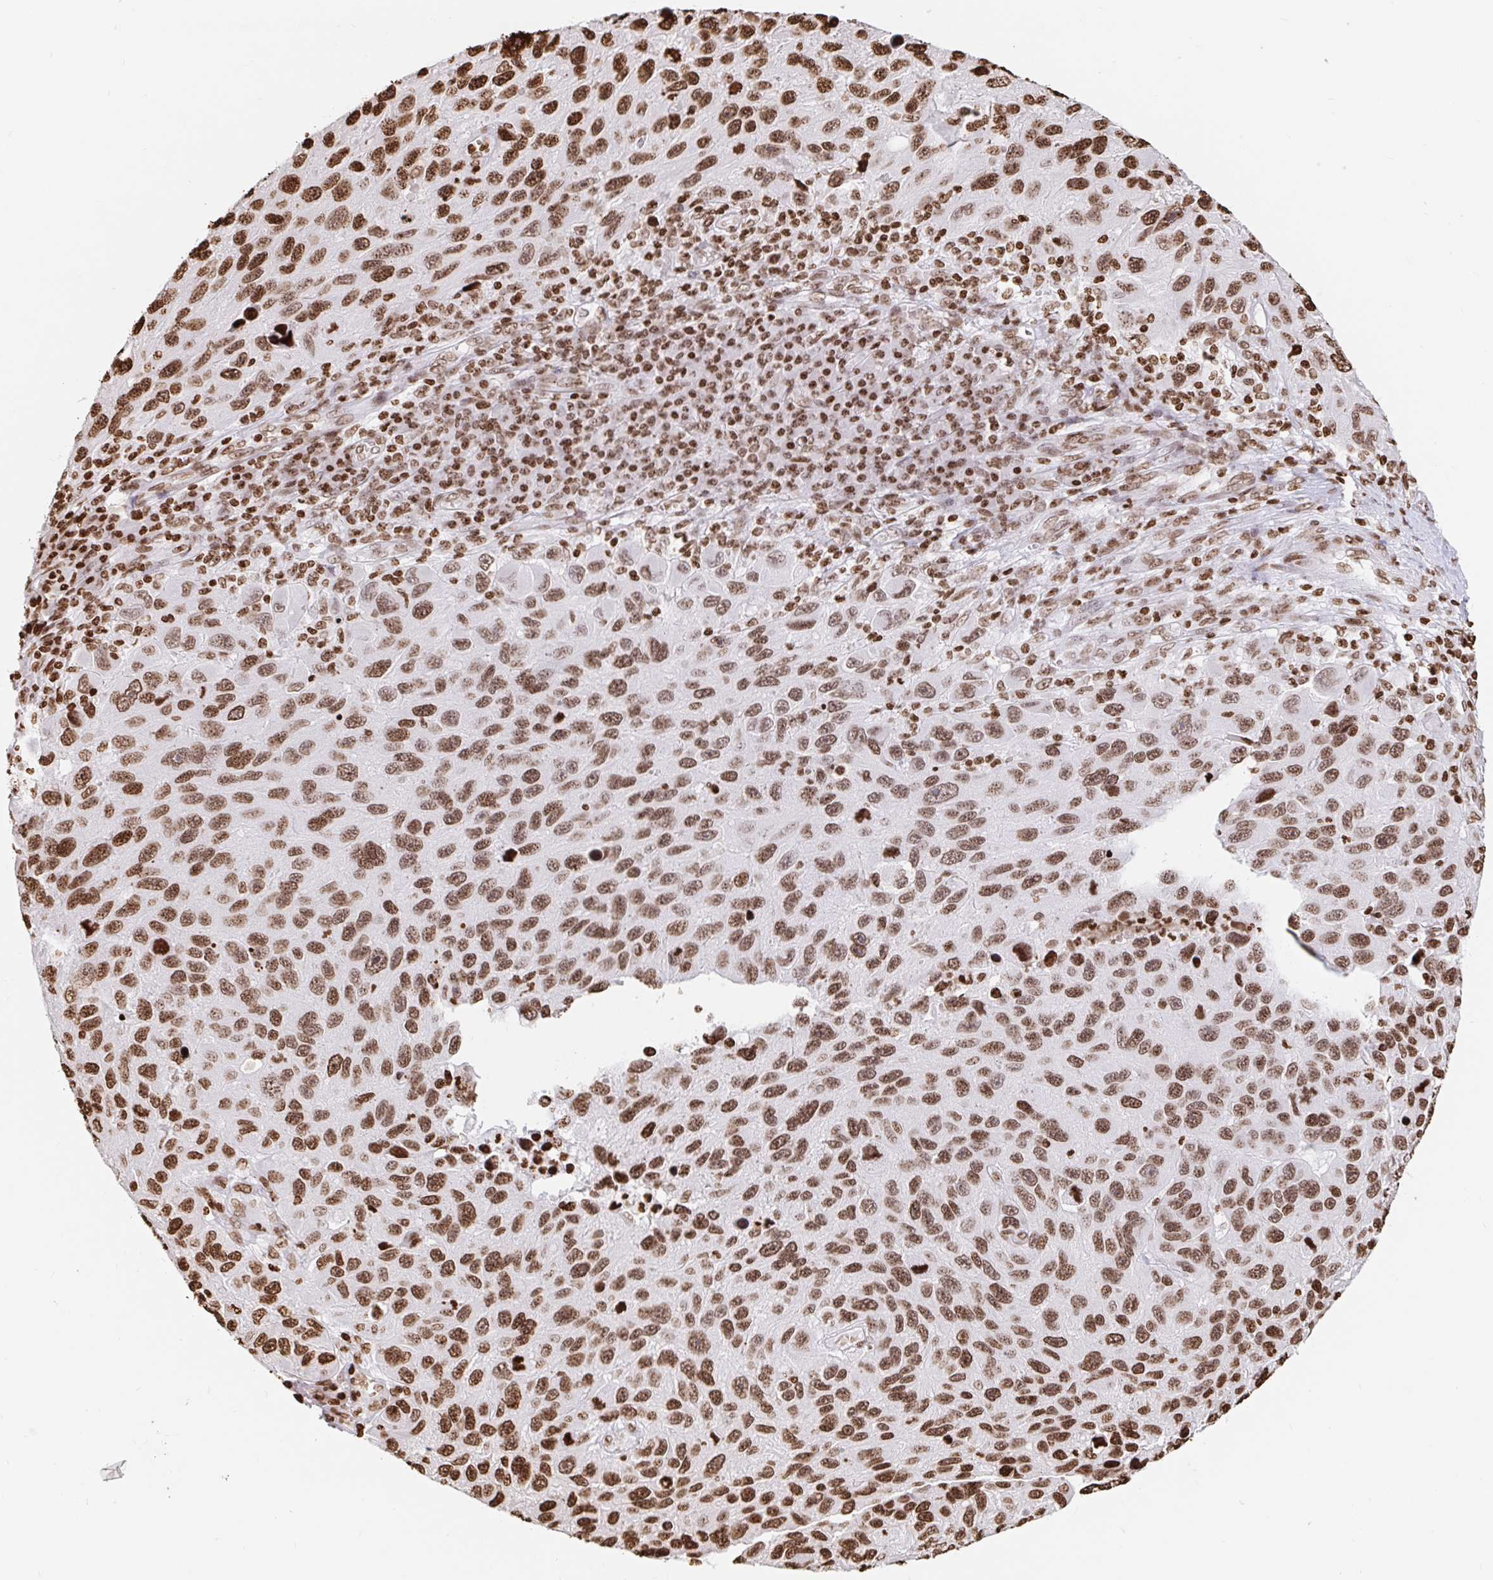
{"staining": {"intensity": "moderate", "quantity": ">75%", "location": "nuclear"}, "tissue": "melanoma", "cell_type": "Tumor cells", "image_type": "cancer", "snomed": [{"axis": "morphology", "description": "Malignant melanoma, NOS"}, {"axis": "topography", "description": "Skin"}], "caption": "A high-resolution image shows immunohistochemistry (IHC) staining of melanoma, which reveals moderate nuclear positivity in approximately >75% of tumor cells.", "gene": "H2BC5", "patient": {"sex": "male", "age": 53}}